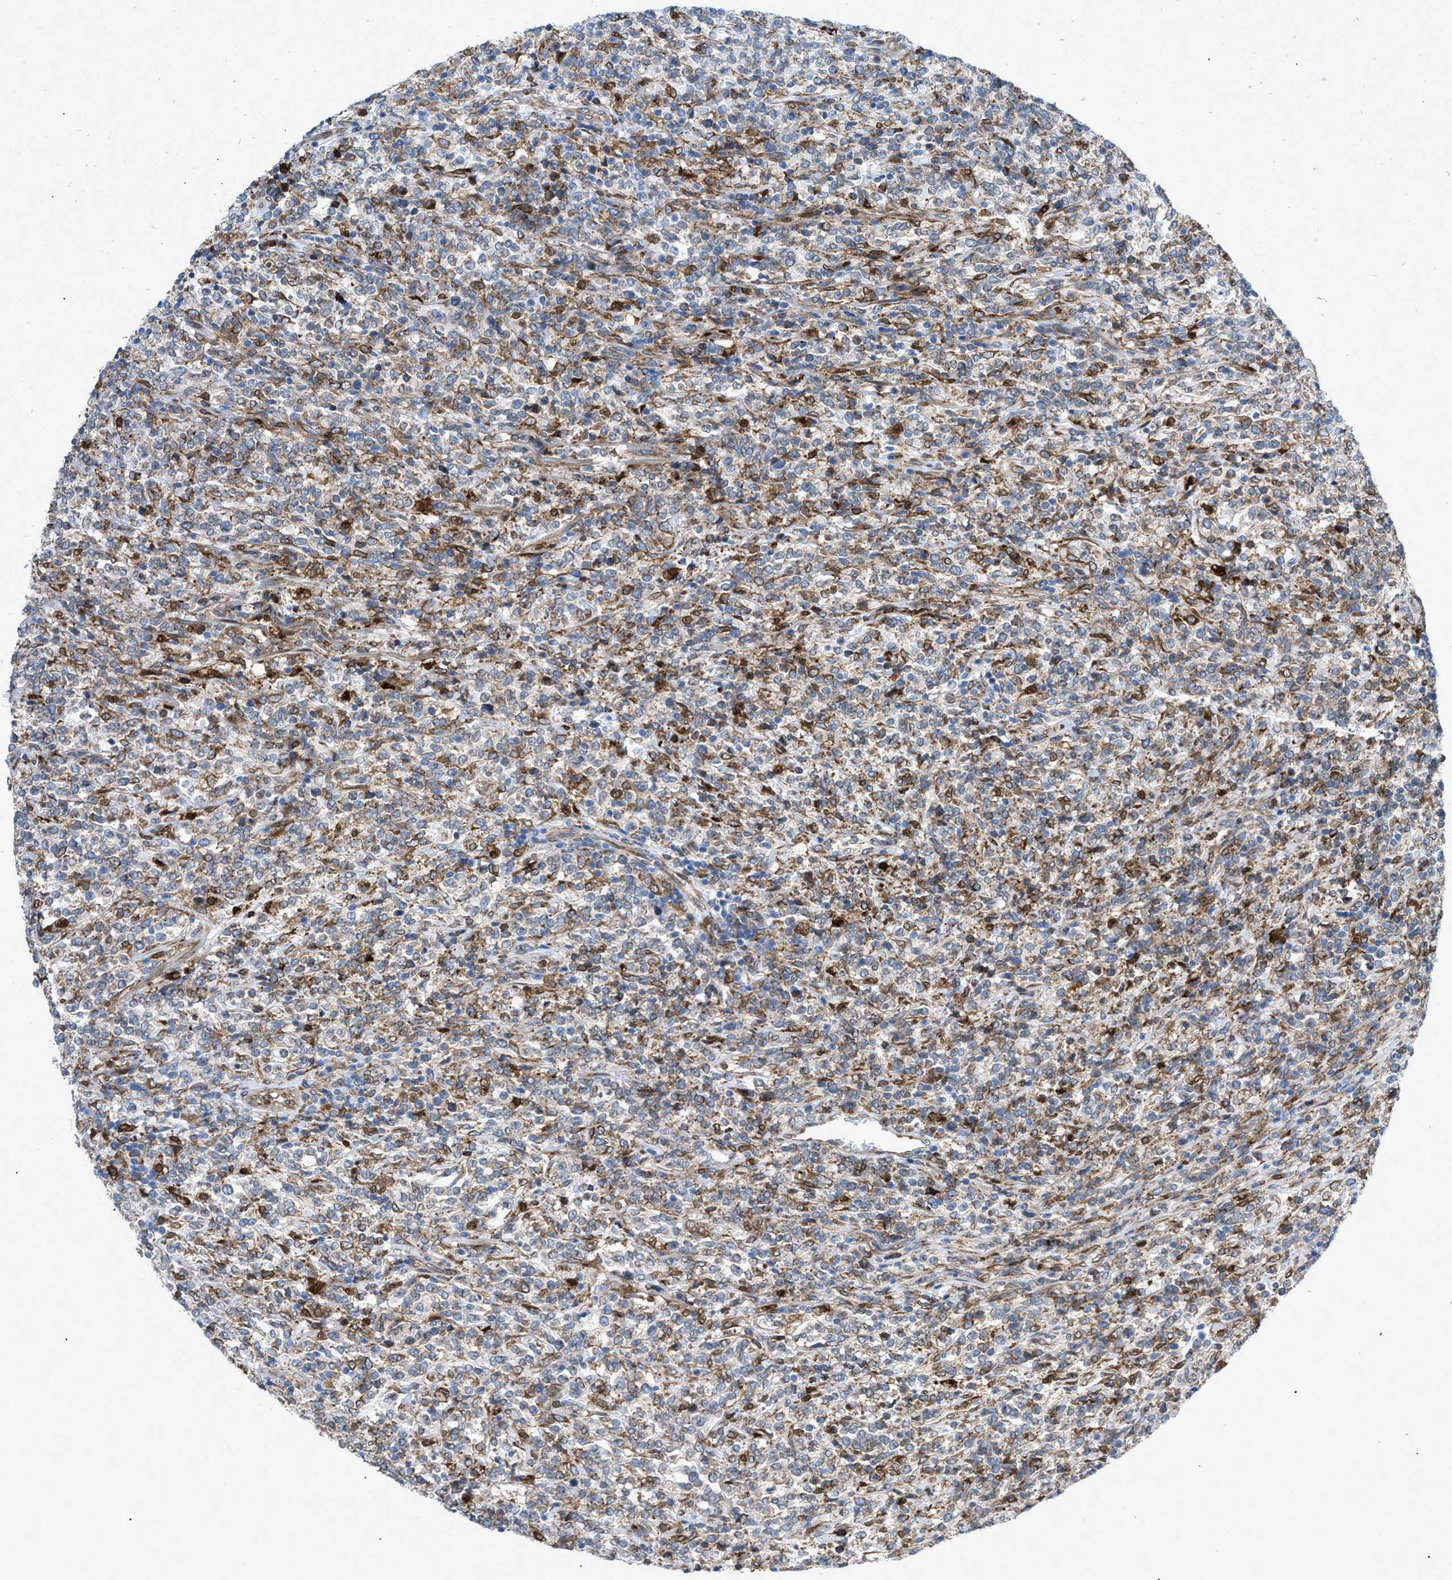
{"staining": {"intensity": "moderate", "quantity": "25%-75%", "location": "cytoplasmic/membranous"}, "tissue": "lymphoma", "cell_type": "Tumor cells", "image_type": "cancer", "snomed": [{"axis": "morphology", "description": "Malignant lymphoma, non-Hodgkin's type, High grade"}, {"axis": "topography", "description": "Soft tissue"}], "caption": "Malignant lymphoma, non-Hodgkin's type (high-grade) stained with immunohistochemistry (IHC) exhibits moderate cytoplasmic/membranous positivity in approximately 25%-75% of tumor cells.", "gene": "ERLIN2", "patient": {"sex": "male", "age": 18}}